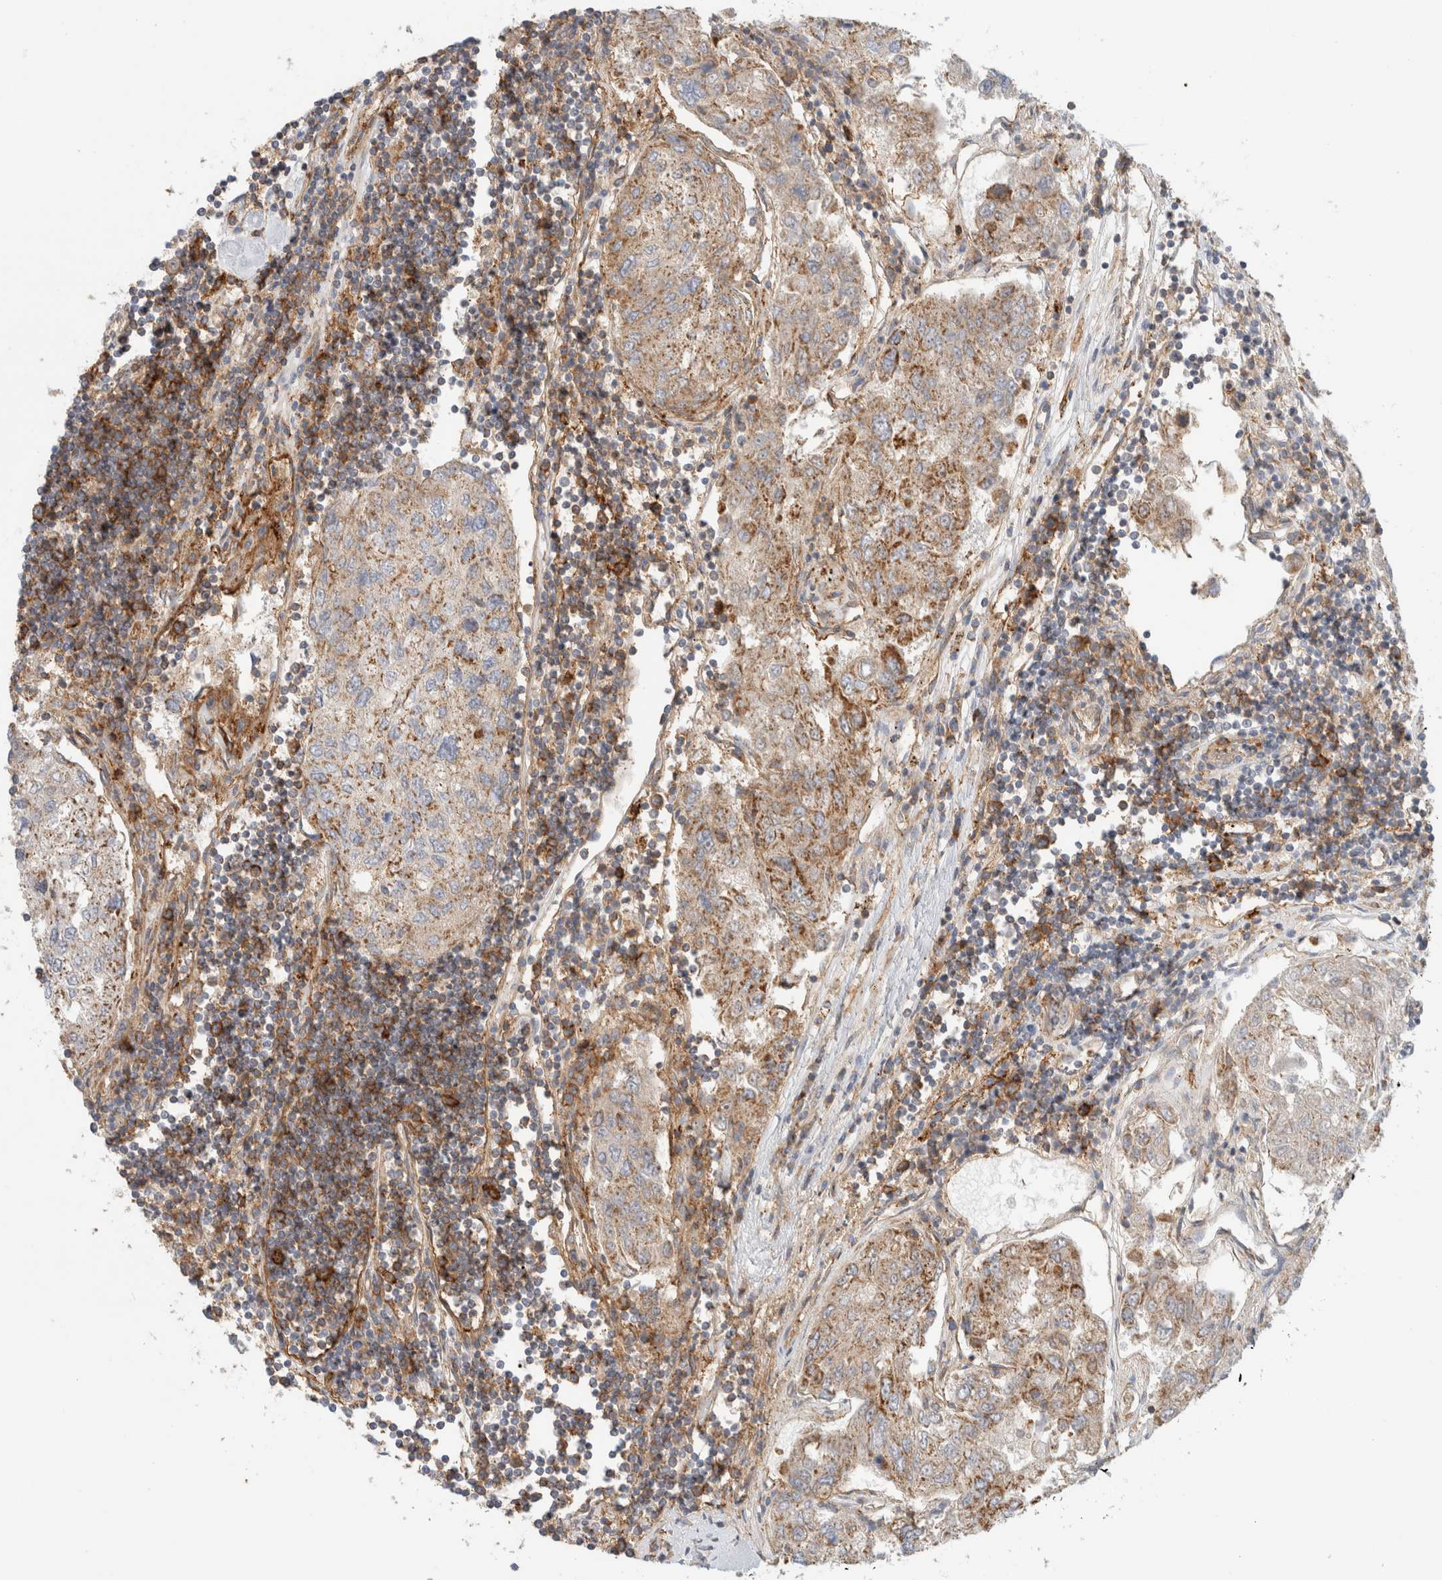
{"staining": {"intensity": "moderate", "quantity": ">75%", "location": "cytoplasmic/membranous"}, "tissue": "urothelial cancer", "cell_type": "Tumor cells", "image_type": "cancer", "snomed": [{"axis": "morphology", "description": "Urothelial carcinoma, High grade"}, {"axis": "topography", "description": "Lymph node"}, {"axis": "topography", "description": "Urinary bladder"}], "caption": "IHC staining of urothelial cancer, which shows medium levels of moderate cytoplasmic/membranous positivity in about >75% of tumor cells indicating moderate cytoplasmic/membranous protein staining. The staining was performed using DAB (3,3'-diaminobenzidine) (brown) for protein detection and nuclei were counterstained in hematoxylin (blue).", "gene": "MRM3", "patient": {"sex": "male", "age": 51}}